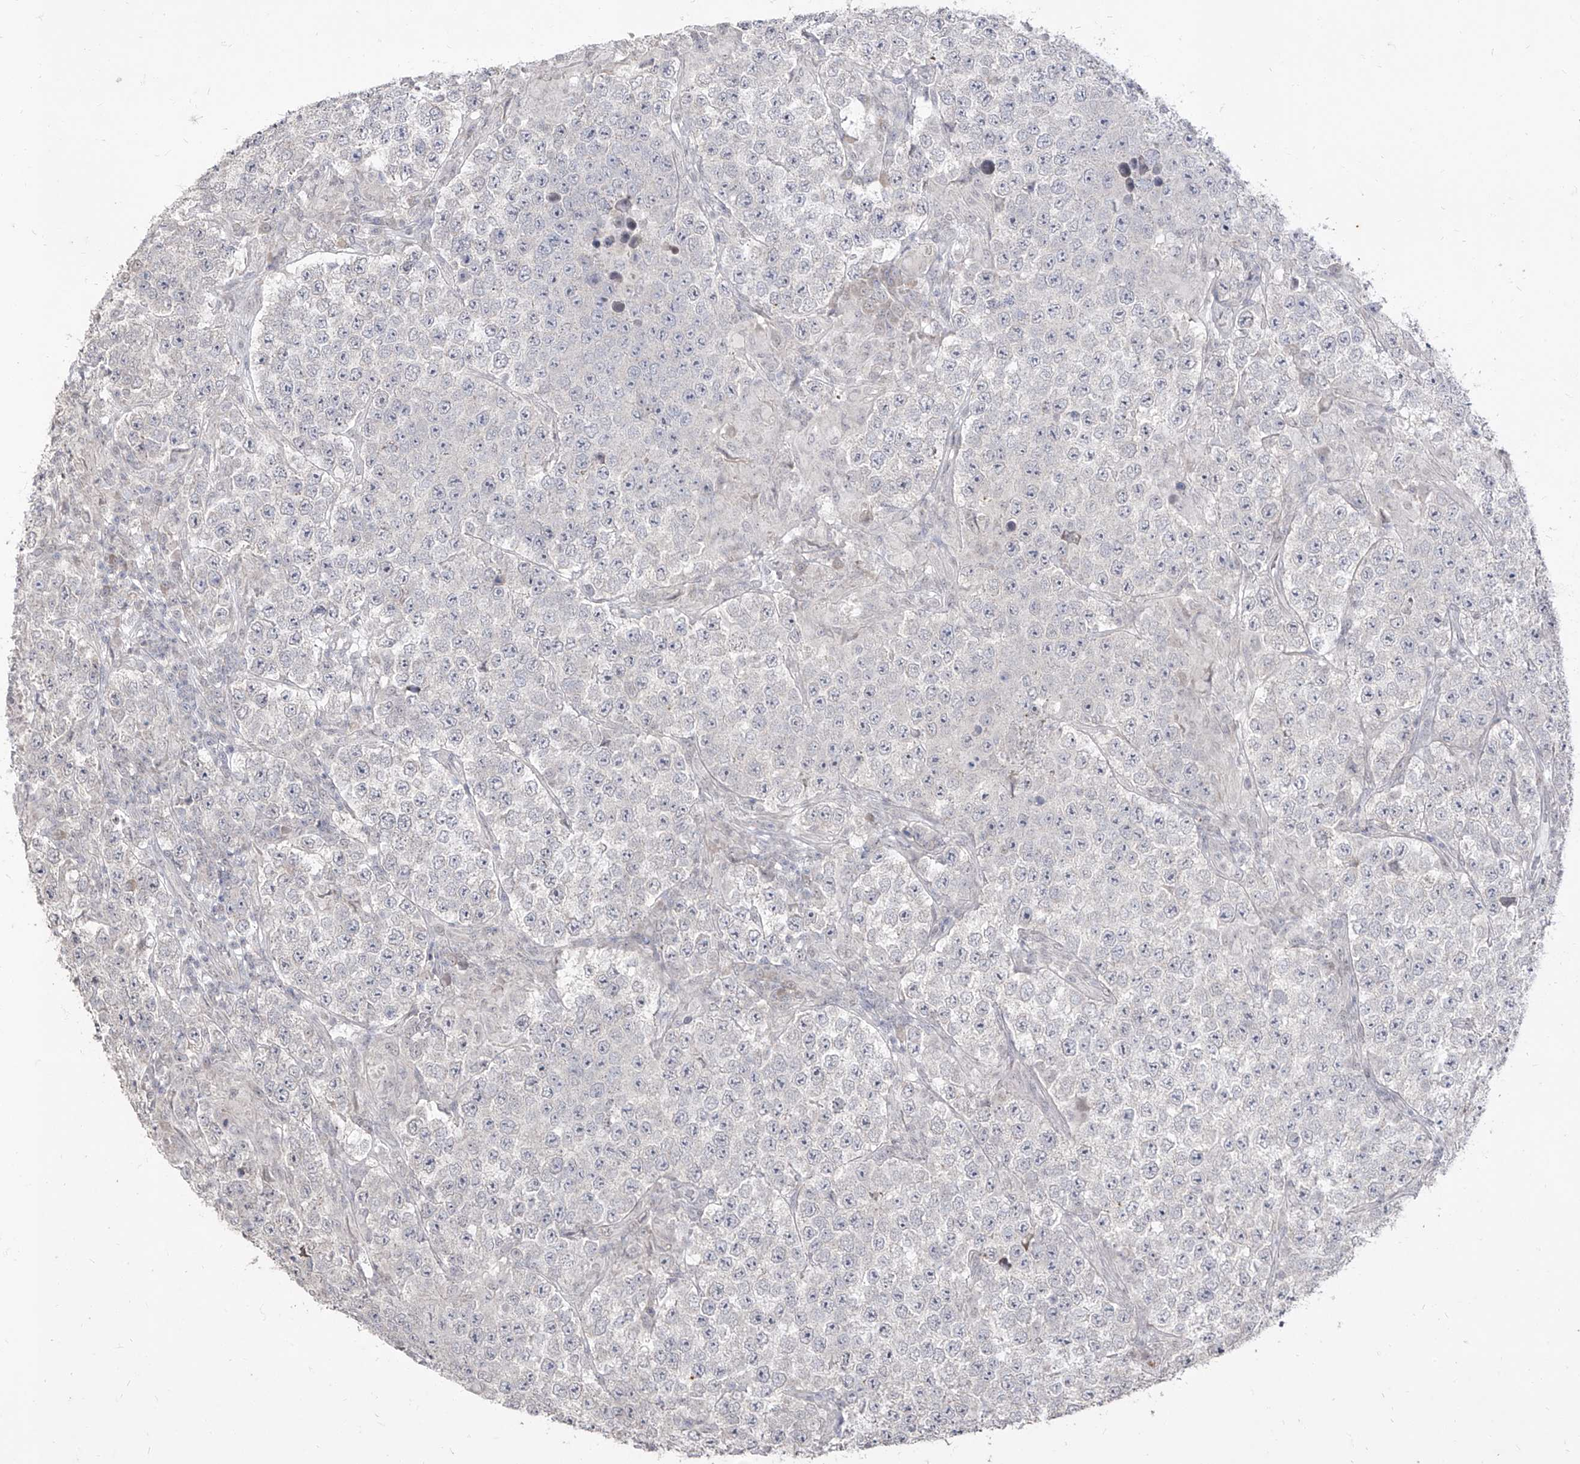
{"staining": {"intensity": "negative", "quantity": "none", "location": "none"}, "tissue": "testis cancer", "cell_type": "Tumor cells", "image_type": "cancer", "snomed": [{"axis": "morphology", "description": "Normal tissue, NOS"}, {"axis": "morphology", "description": "Urothelial carcinoma, High grade"}, {"axis": "morphology", "description": "Seminoma, NOS"}, {"axis": "morphology", "description": "Carcinoma, Embryonal, NOS"}, {"axis": "topography", "description": "Urinary bladder"}, {"axis": "topography", "description": "Testis"}], "caption": "Immunohistochemistry (IHC) micrograph of testis seminoma stained for a protein (brown), which demonstrates no expression in tumor cells. (Stains: DAB immunohistochemistry with hematoxylin counter stain, Microscopy: brightfield microscopy at high magnification).", "gene": "PHF20L1", "patient": {"sex": "male", "age": 41}}